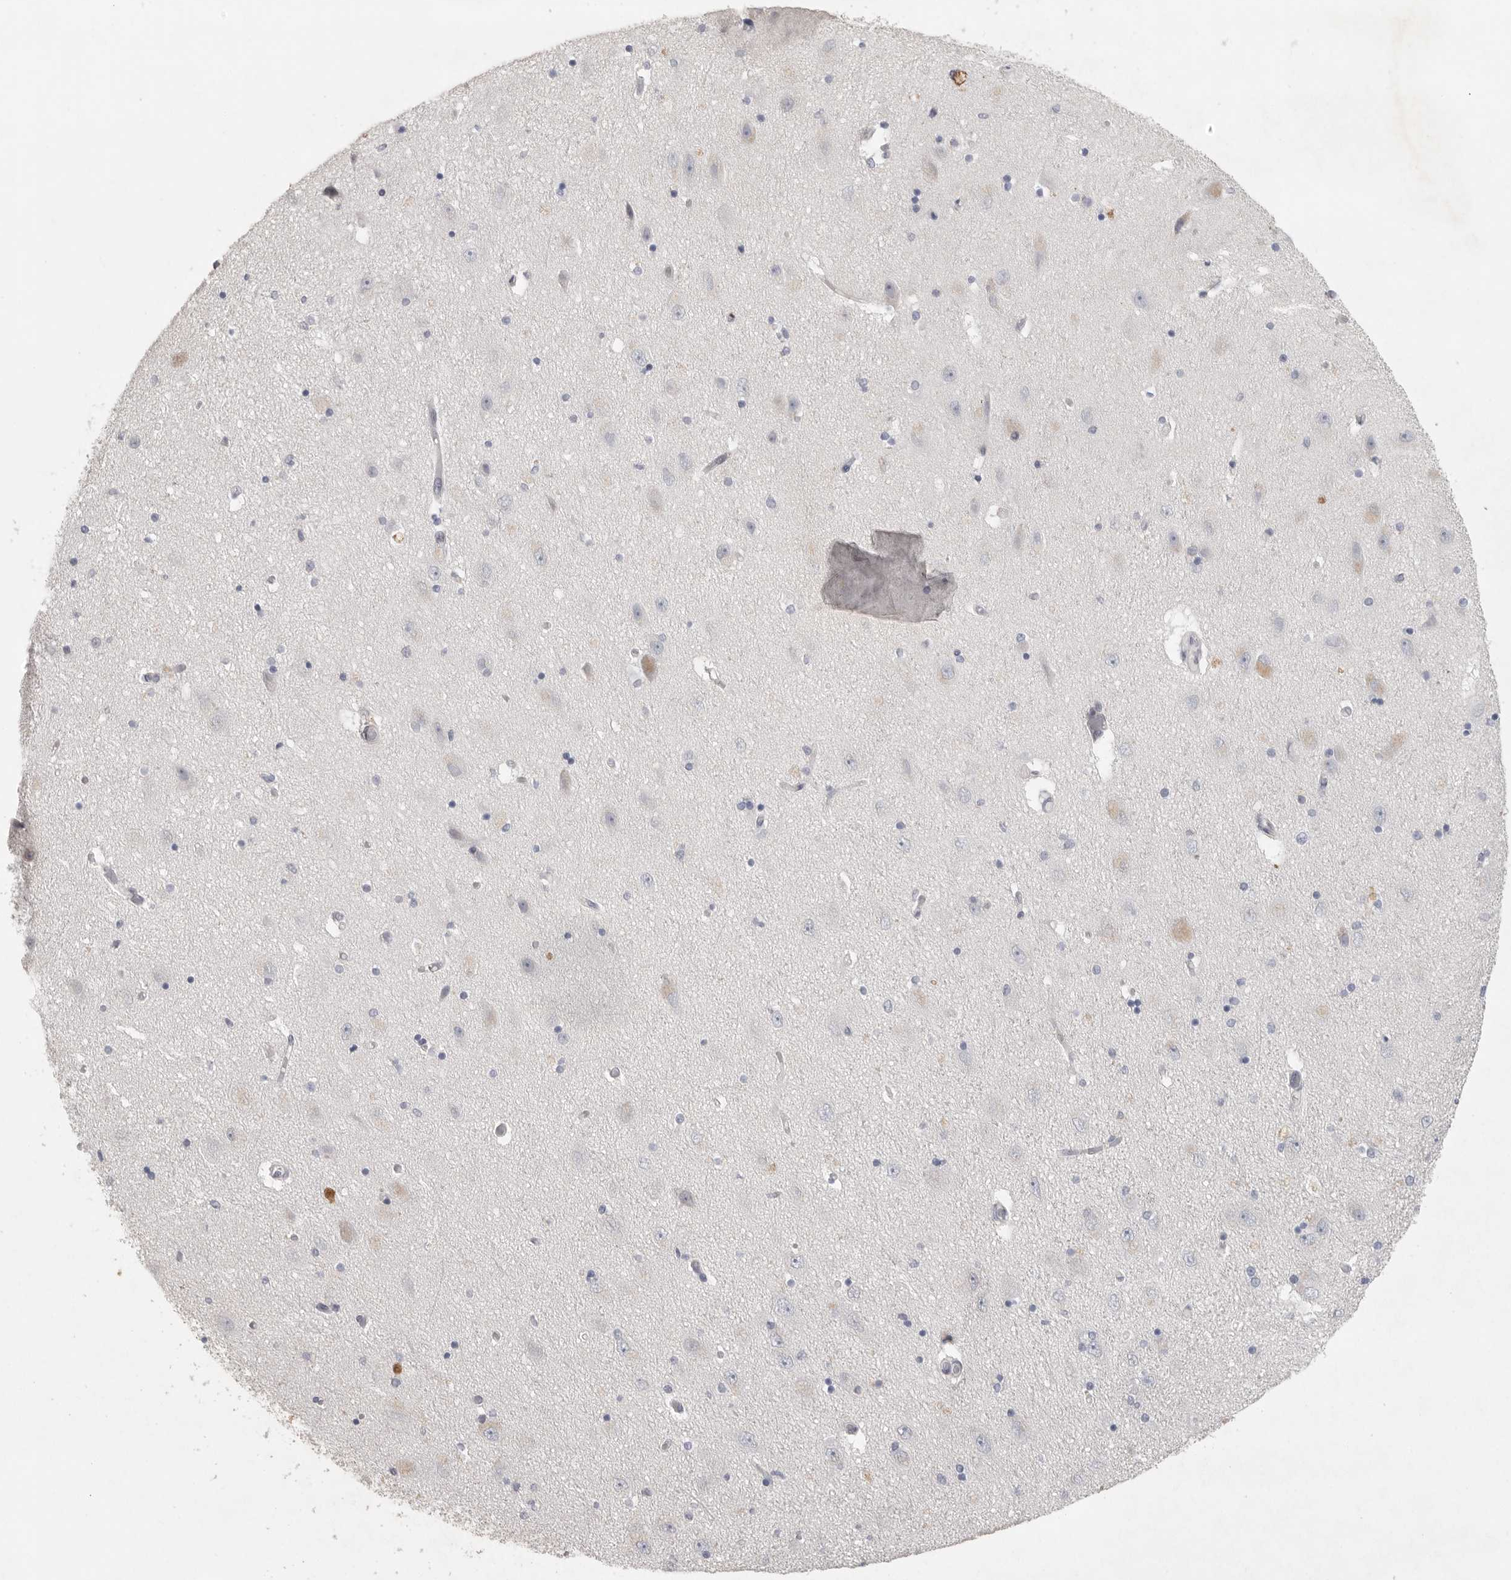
{"staining": {"intensity": "negative", "quantity": "none", "location": "none"}, "tissue": "hippocampus", "cell_type": "Glial cells", "image_type": "normal", "snomed": [{"axis": "morphology", "description": "Normal tissue, NOS"}, {"axis": "topography", "description": "Hippocampus"}], "caption": "This micrograph is of unremarkable hippocampus stained with immunohistochemistry to label a protein in brown with the nuclei are counter-stained blue. There is no expression in glial cells. (Immunohistochemistry, brightfield microscopy, high magnification).", "gene": "TMEM69", "patient": {"sex": "female", "age": 54}}